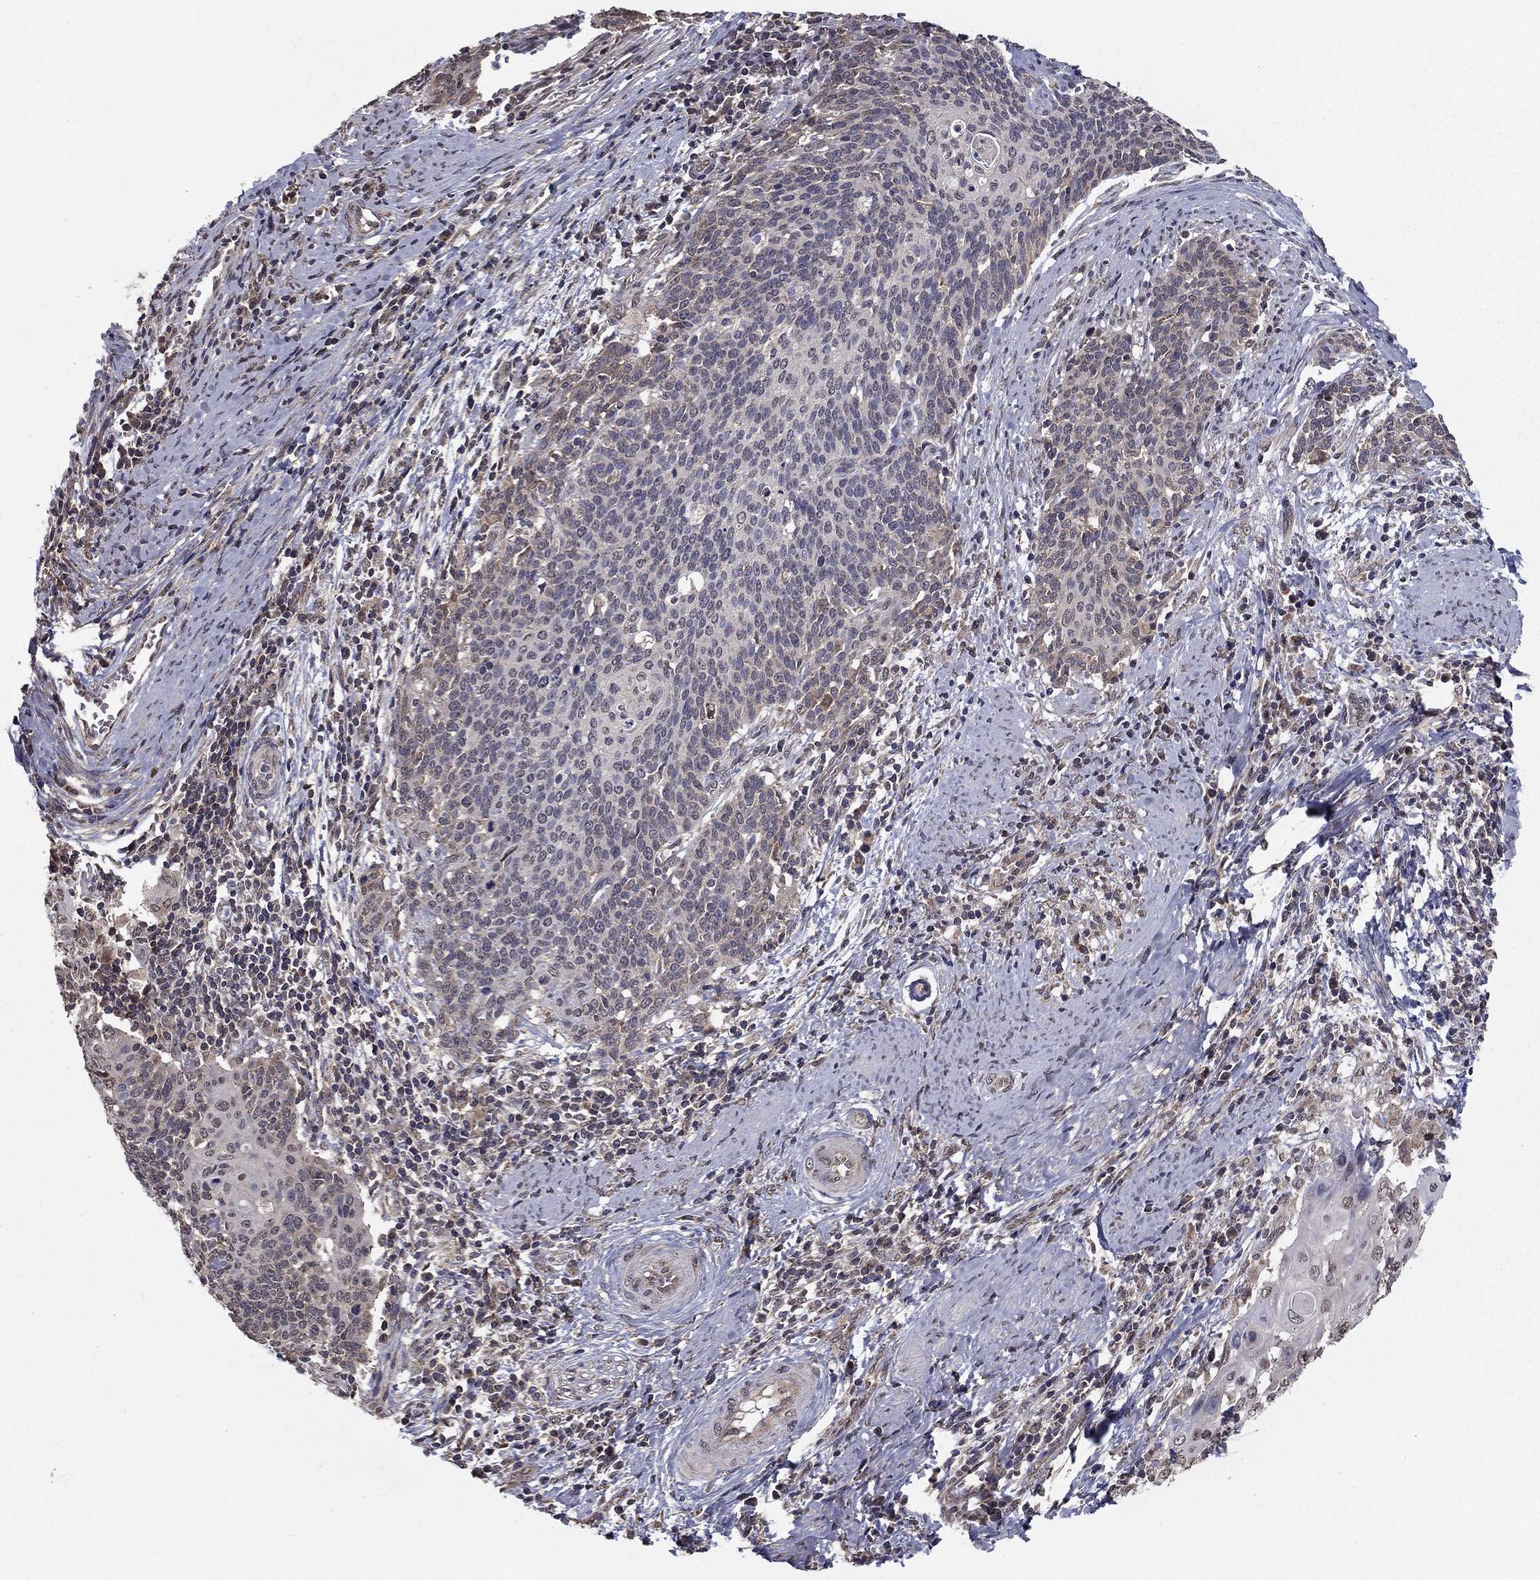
{"staining": {"intensity": "negative", "quantity": "none", "location": "none"}, "tissue": "cervical cancer", "cell_type": "Tumor cells", "image_type": "cancer", "snomed": [{"axis": "morphology", "description": "Squamous cell carcinoma, NOS"}, {"axis": "topography", "description": "Cervix"}], "caption": "Tumor cells show no significant expression in cervical cancer (squamous cell carcinoma). (DAB immunohistochemistry (IHC) visualized using brightfield microscopy, high magnification).", "gene": "SLC2A13", "patient": {"sex": "female", "age": 39}}